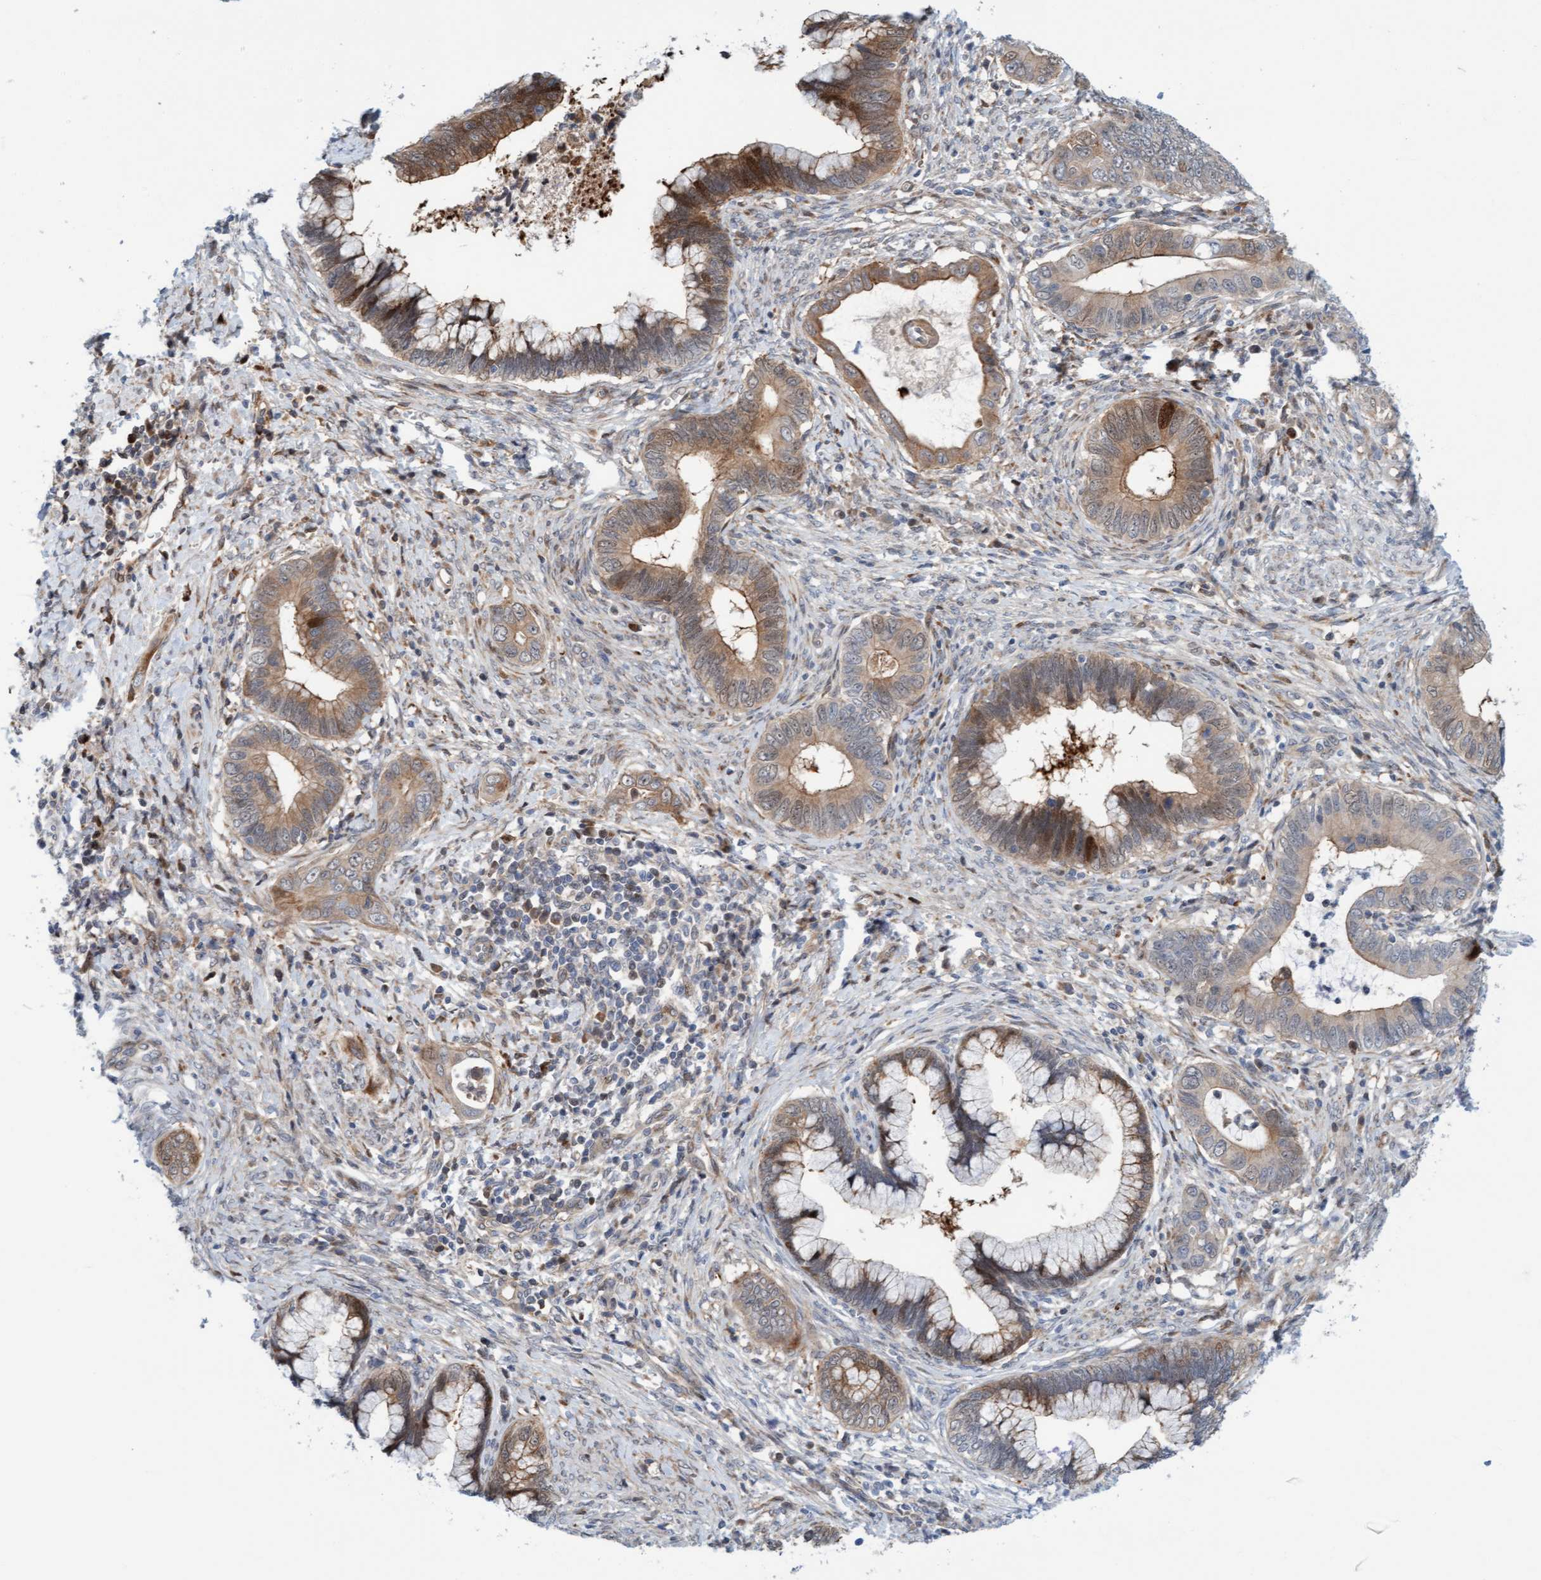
{"staining": {"intensity": "moderate", "quantity": ">75%", "location": "cytoplasmic/membranous"}, "tissue": "cervical cancer", "cell_type": "Tumor cells", "image_type": "cancer", "snomed": [{"axis": "morphology", "description": "Adenocarcinoma, NOS"}, {"axis": "topography", "description": "Cervix"}], "caption": "Immunohistochemistry (IHC) photomicrograph of human adenocarcinoma (cervical) stained for a protein (brown), which reveals medium levels of moderate cytoplasmic/membranous staining in approximately >75% of tumor cells.", "gene": "EIF4EBP1", "patient": {"sex": "female", "age": 44}}